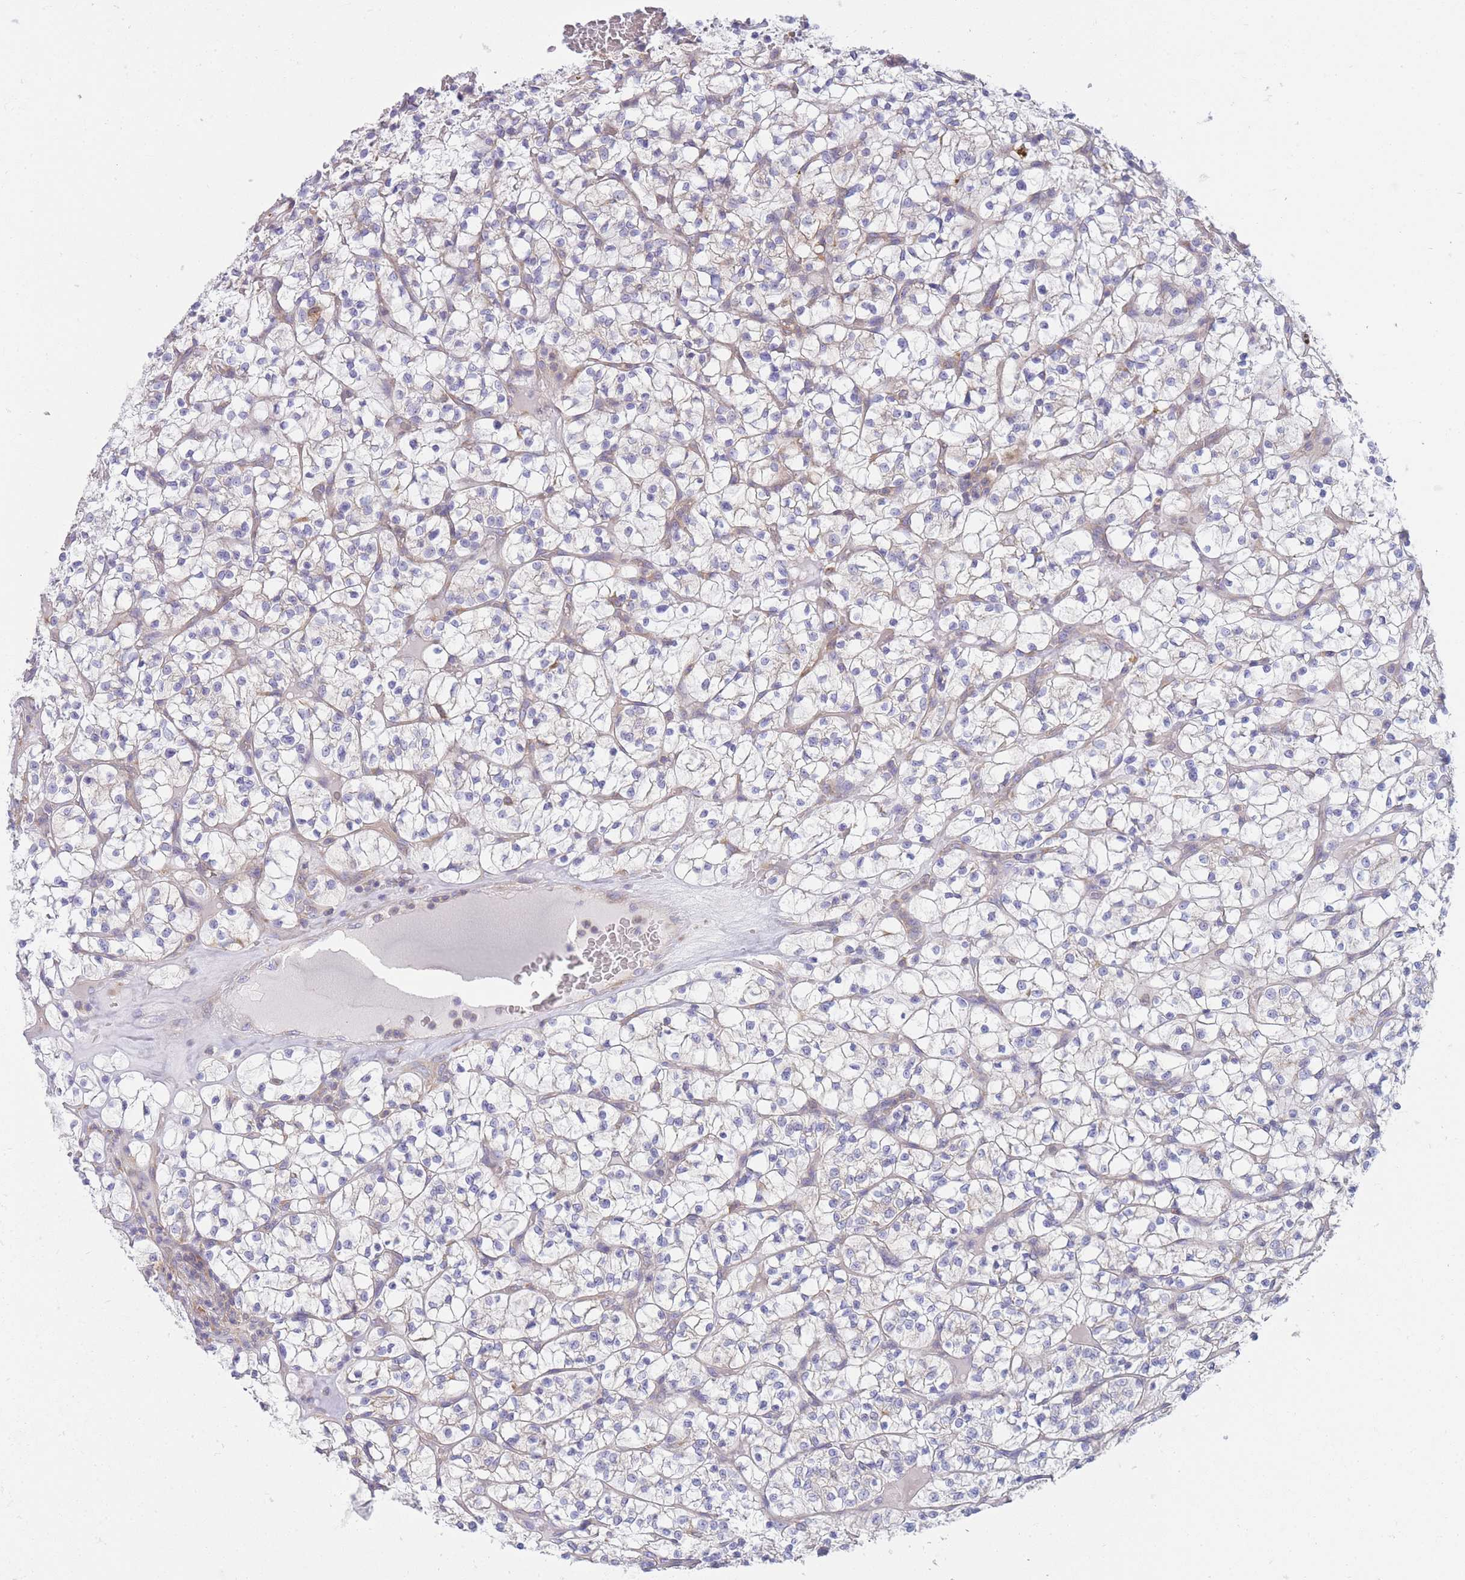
{"staining": {"intensity": "negative", "quantity": "none", "location": "none"}, "tissue": "renal cancer", "cell_type": "Tumor cells", "image_type": "cancer", "snomed": [{"axis": "morphology", "description": "Adenocarcinoma, NOS"}, {"axis": "topography", "description": "Kidney"}], "caption": "The photomicrograph exhibits no staining of tumor cells in renal cancer (adenocarcinoma).", "gene": "SH2B2", "patient": {"sex": "female", "age": 64}}